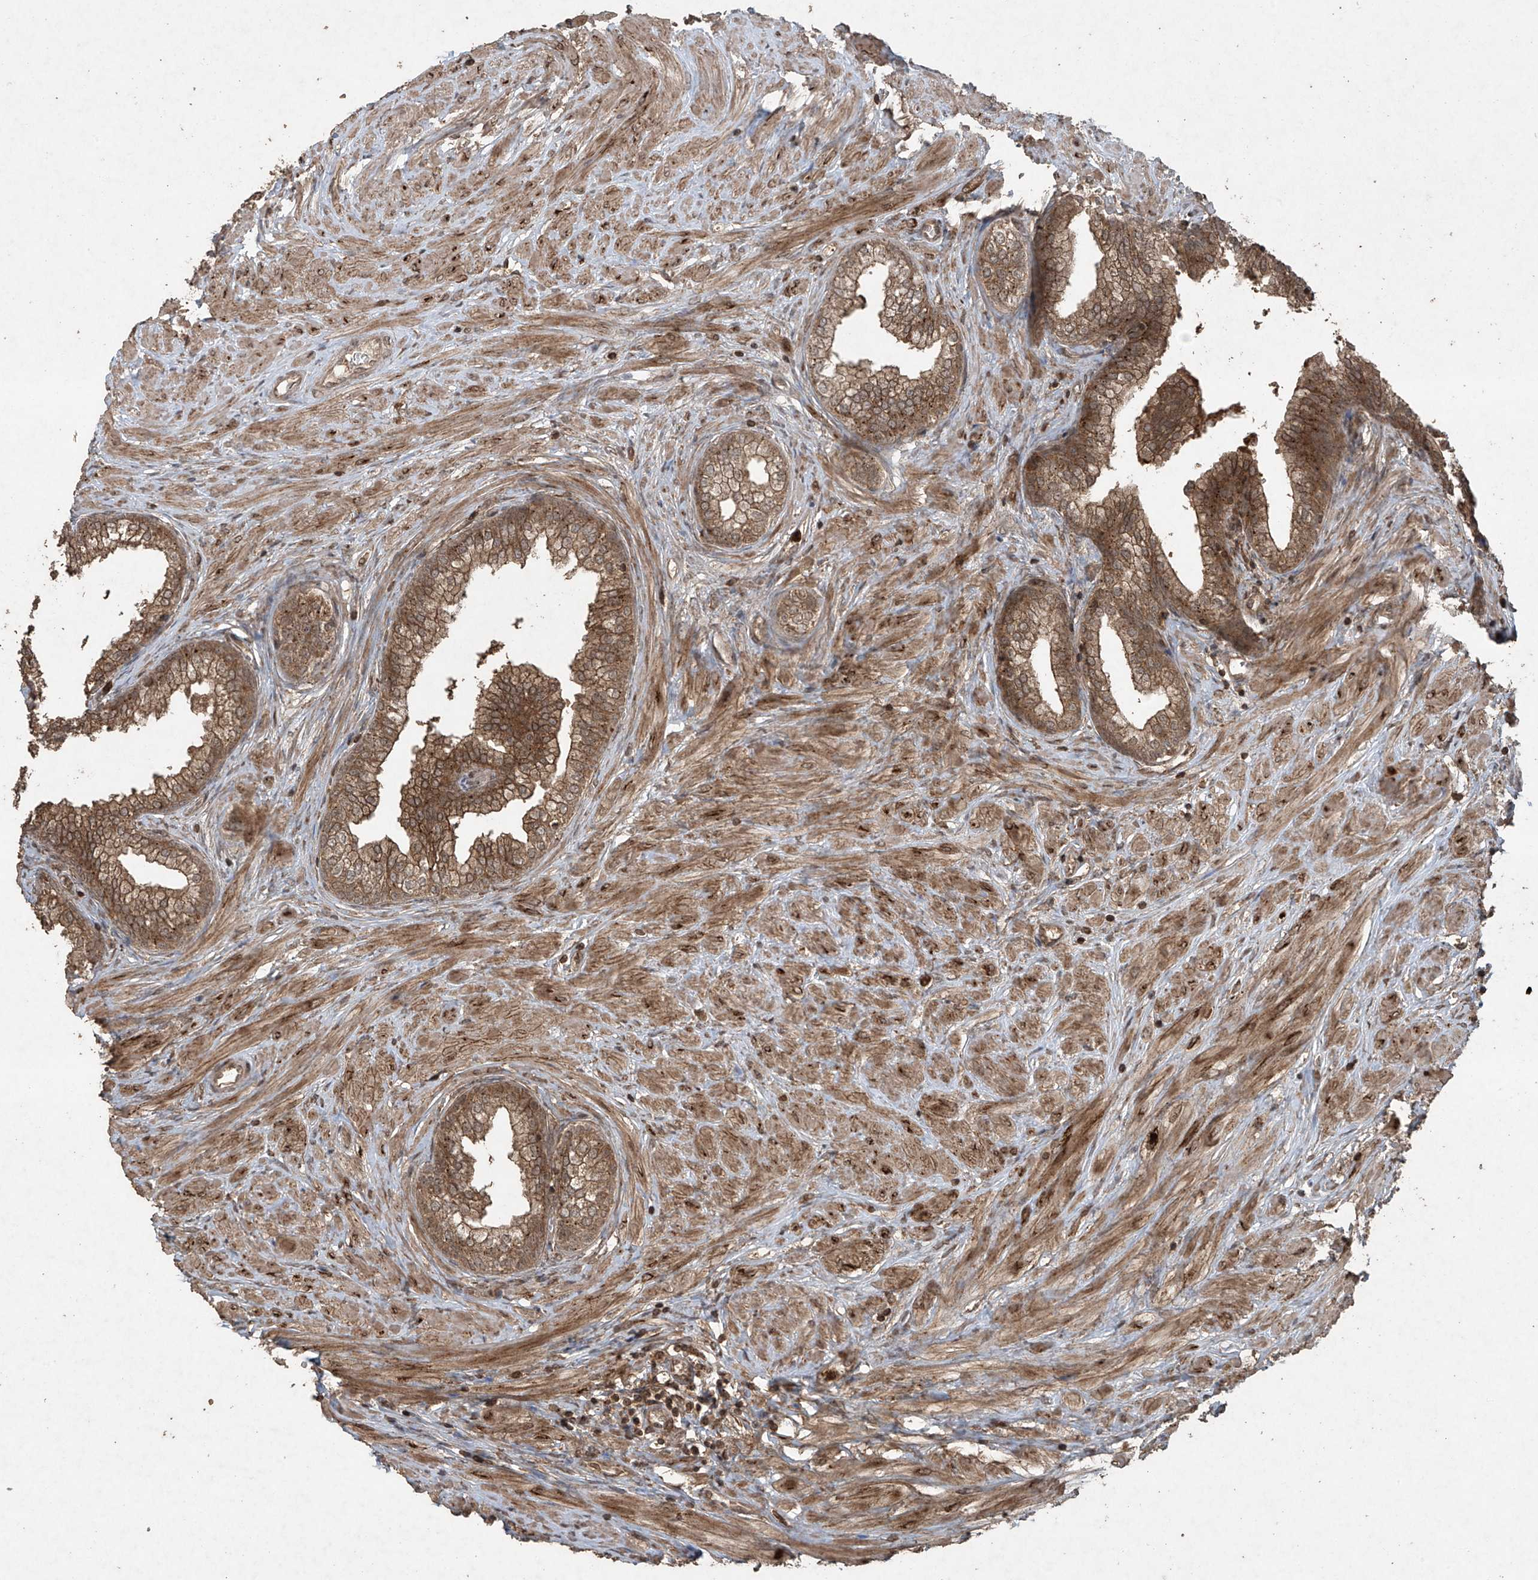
{"staining": {"intensity": "strong", "quantity": ">75%", "location": "cytoplasmic/membranous"}, "tissue": "prostate", "cell_type": "Glandular cells", "image_type": "normal", "snomed": [{"axis": "morphology", "description": "Normal tissue, NOS"}, {"axis": "morphology", "description": "Urothelial carcinoma, Low grade"}, {"axis": "topography", "description": "Urinary bladder"}, {"axis": "topography", "description": "Prostate"}], "caption": "Protein staining of normal prostate reveals strong cytoplasmic/membranous expression in about >75% of glandular cells. The staining is performed using DAB (3,3'-diaminobenzidine) brown chromogen to label protein expression. The nuclei are counter-stained blue using hematoxylin.", "gene": "PGPEP1", "patient": {"sex": "male", "age": 60}}